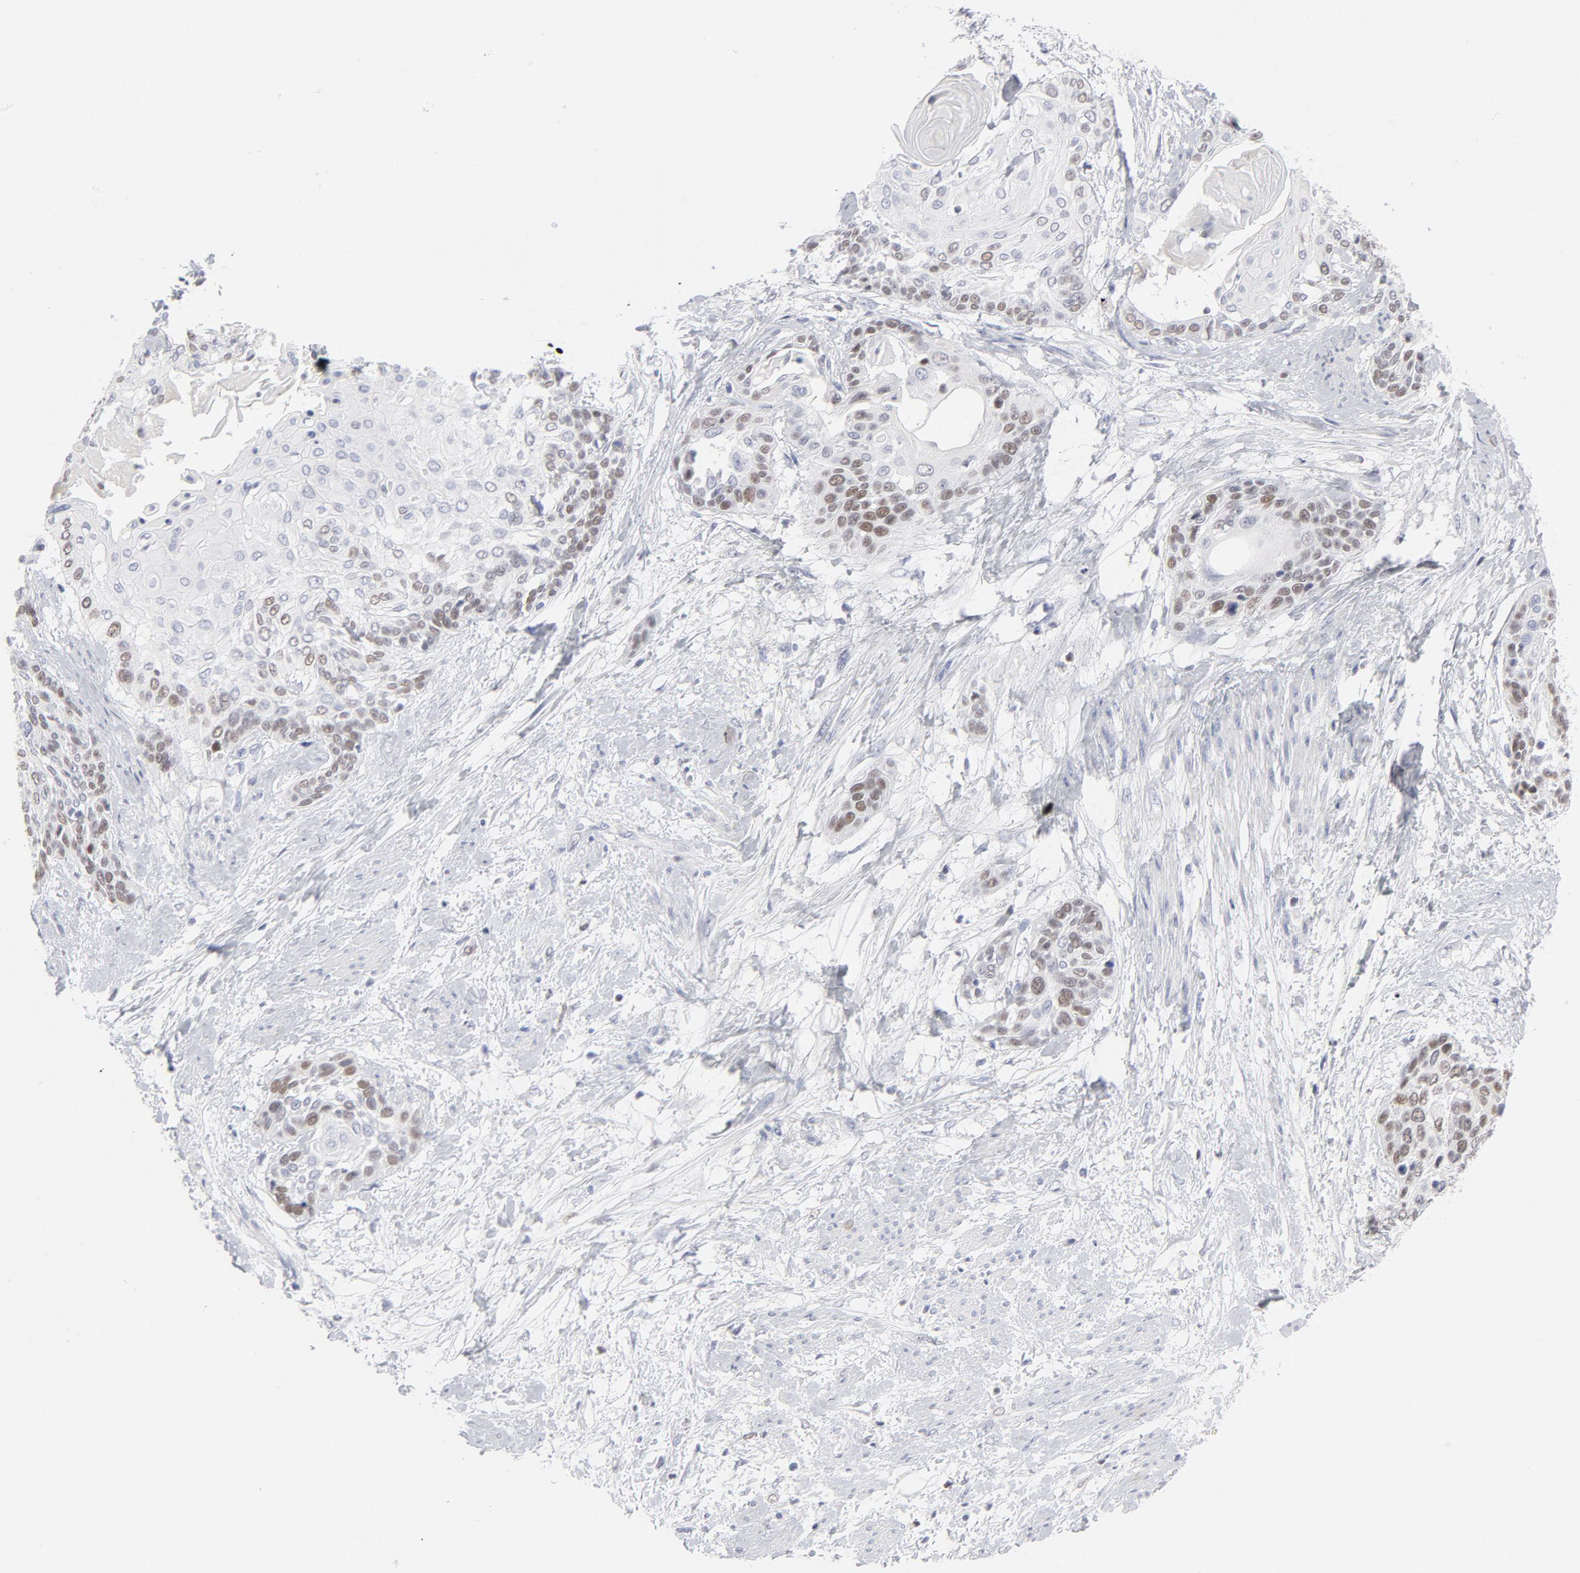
{"staining": {"intensity": "moderate", "quantity": ">75%", "location": "nuclear"}, "tissue": "cervical cancer", "cell_type": "Tumor cells", "image_type": "cancer", "snomed": [{"axis": "morphology", "description": "Squamous cell carcinoma, NOS"}, {"axis": "topography", "description": "Cervix"}], "caption": "Immunohistochemistry (IHC) of human cervical squamous cell carcinoma shows medium levels of moderate nuclear positivity in about >75% of tumor cells.", "gene": "MCM7", "patient": {"sex": "female", "age": 57}}